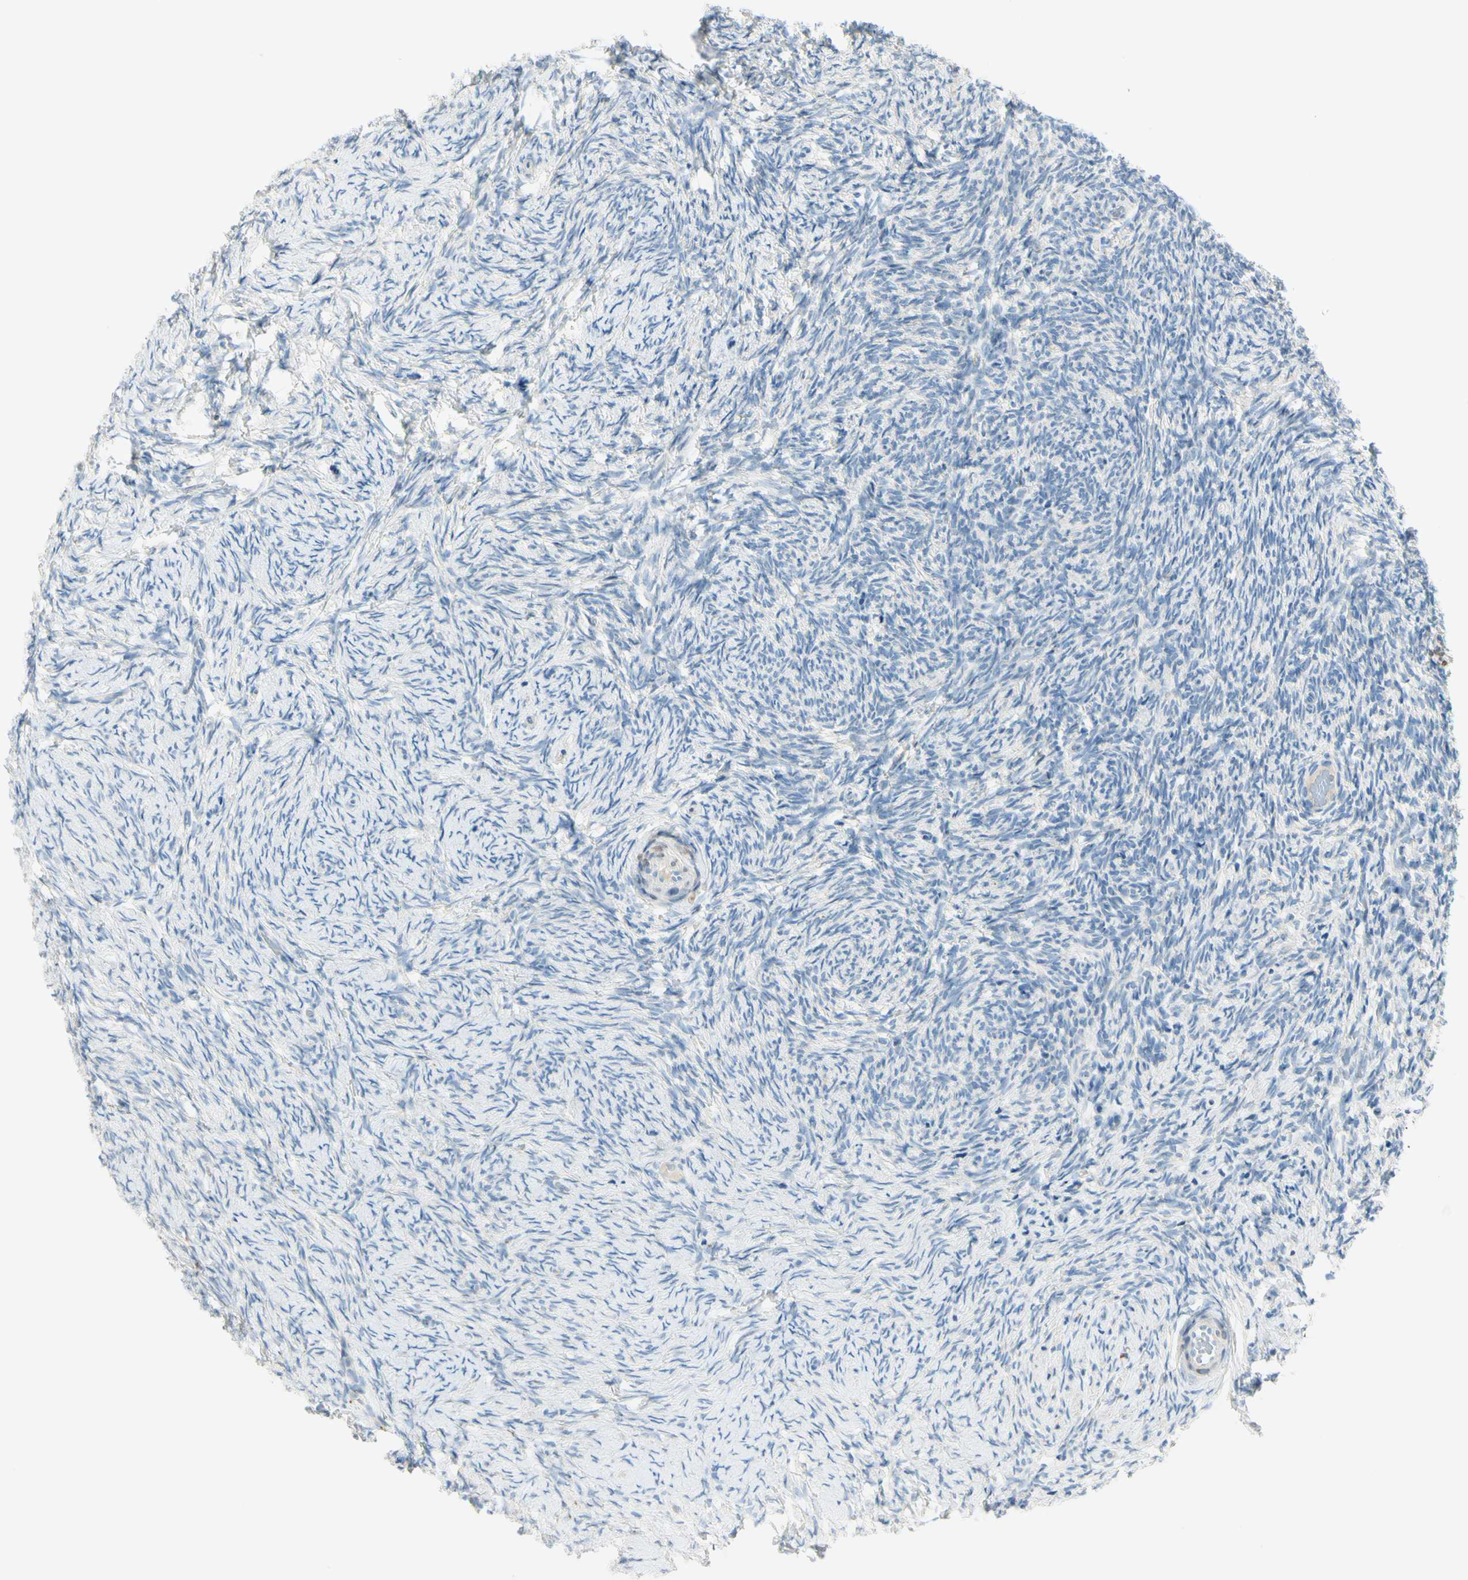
{"staining": {"intensity": "negative", "quantity": "none", "location": "none"}, "tissue": "ovary", "cell_type": "Follicle cells", "image_type": "normal", "snomed": [{"axis": "morphology", "description": "Normal tissue, NOS"}, {"axis": "topography", "description": "Ovary"}], "caption": "The micrograph reveals no staining of follicle cells in normal ovary. Brightfield microscopy of immunohistochemistry (IHC) stained with DAB (3,3'-diaminobenzidine) (brown) and hematoxylin (blue), captured at high magnification.", "gene": "GALNT5", "patient": {"sex": "female", "age": 60}}